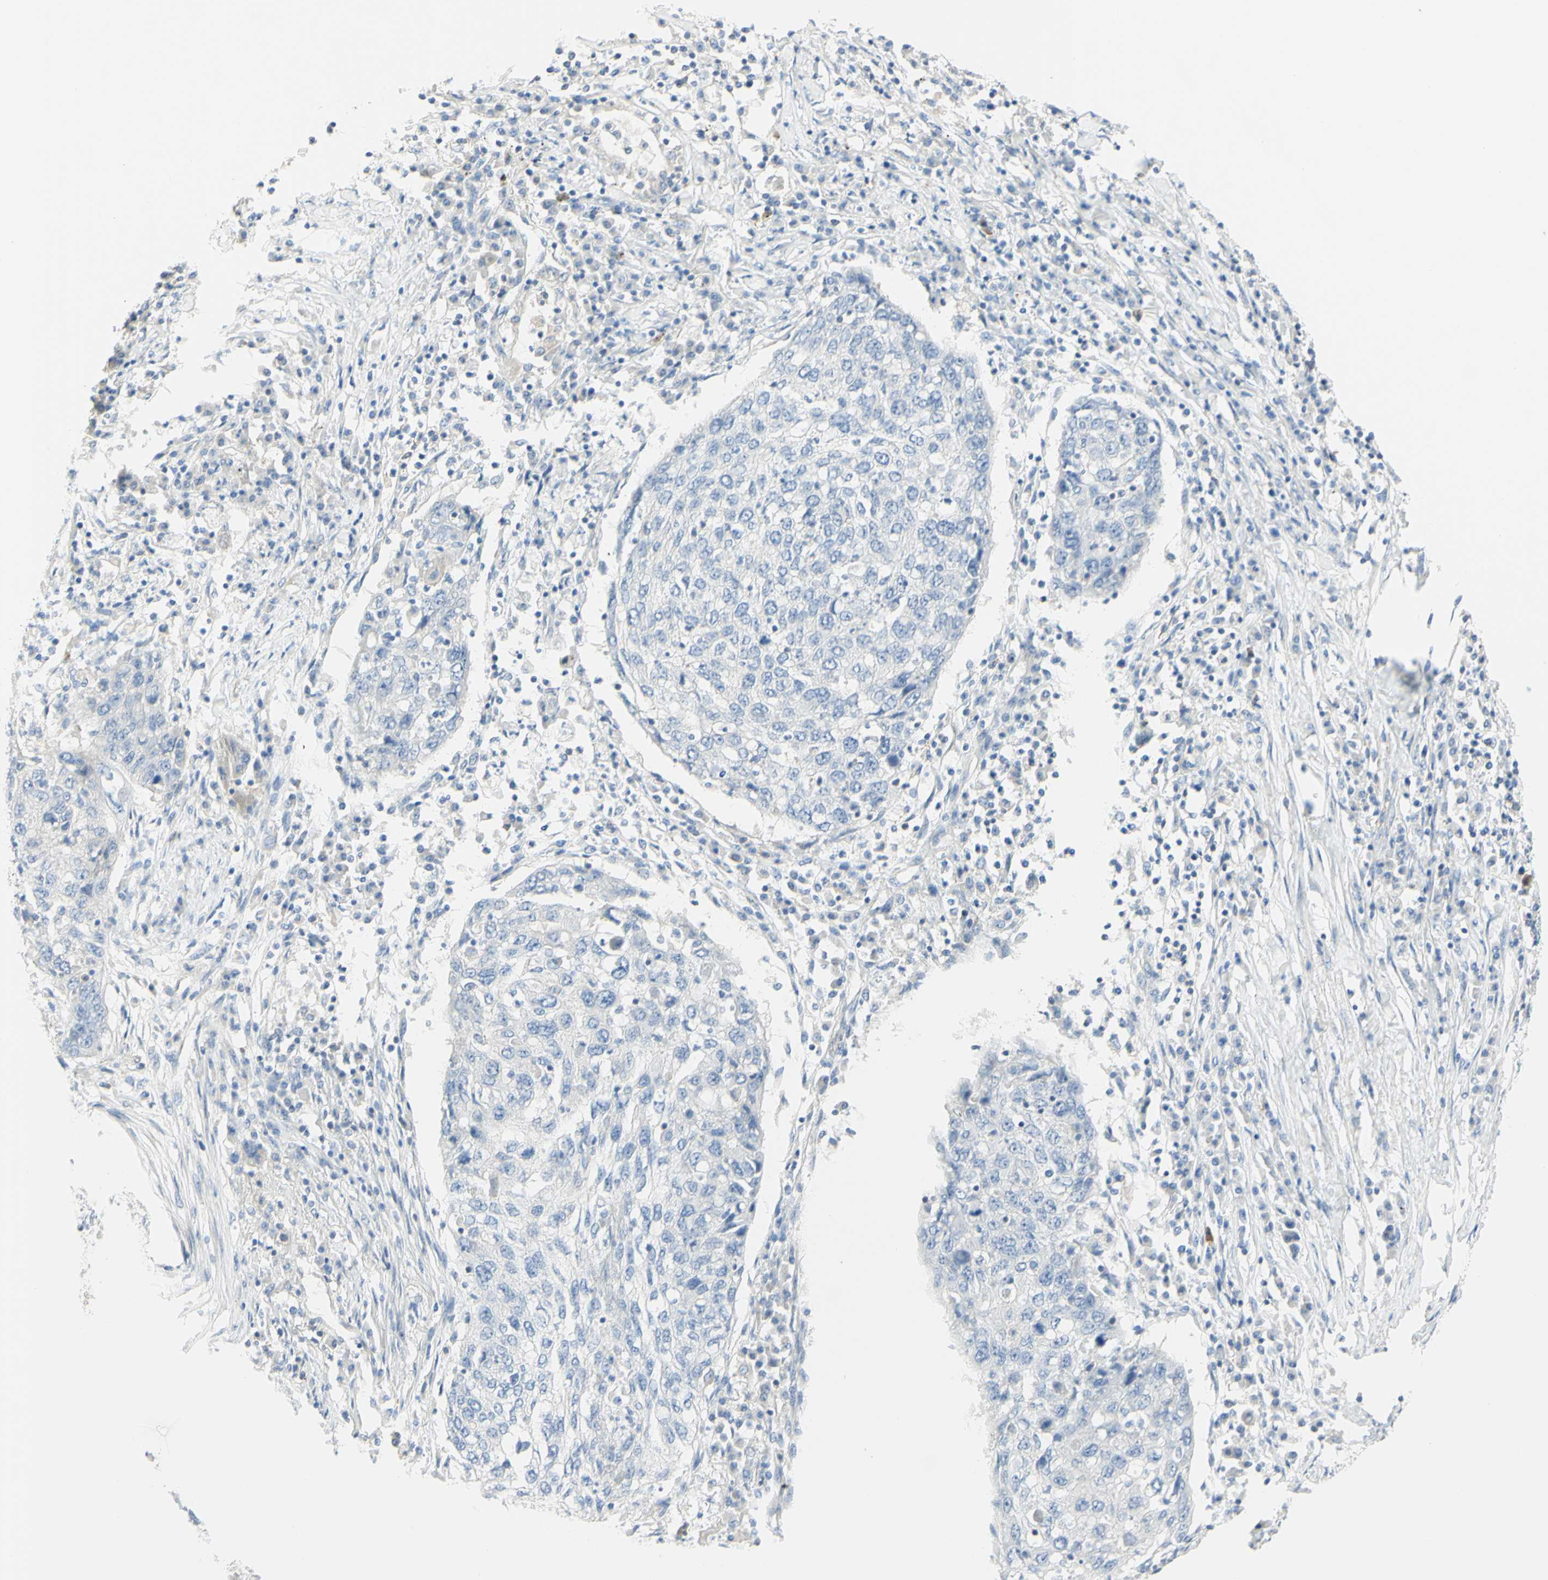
{"staining": {"intensity": "negative", "quantity": "none", "location": "none"}, "tissue": "lung cancer", "cell_type": "Tumor cells", "image_type": "cancer", "snomed": [{"axis": "morphology", "description": "Squamous cell carcinoma, NOS"}, {"axis": "topography", "description": "Lung"}], "caption": "Immunohistochemistry micrograph of neoplastic tissue: human lung cancer stained with DAB (3,3'-diaminobenzidine) shows no significant protein staining in tumor cells.", "gene": "MTM1", "patient": {"sex": "female", "age": 63}}